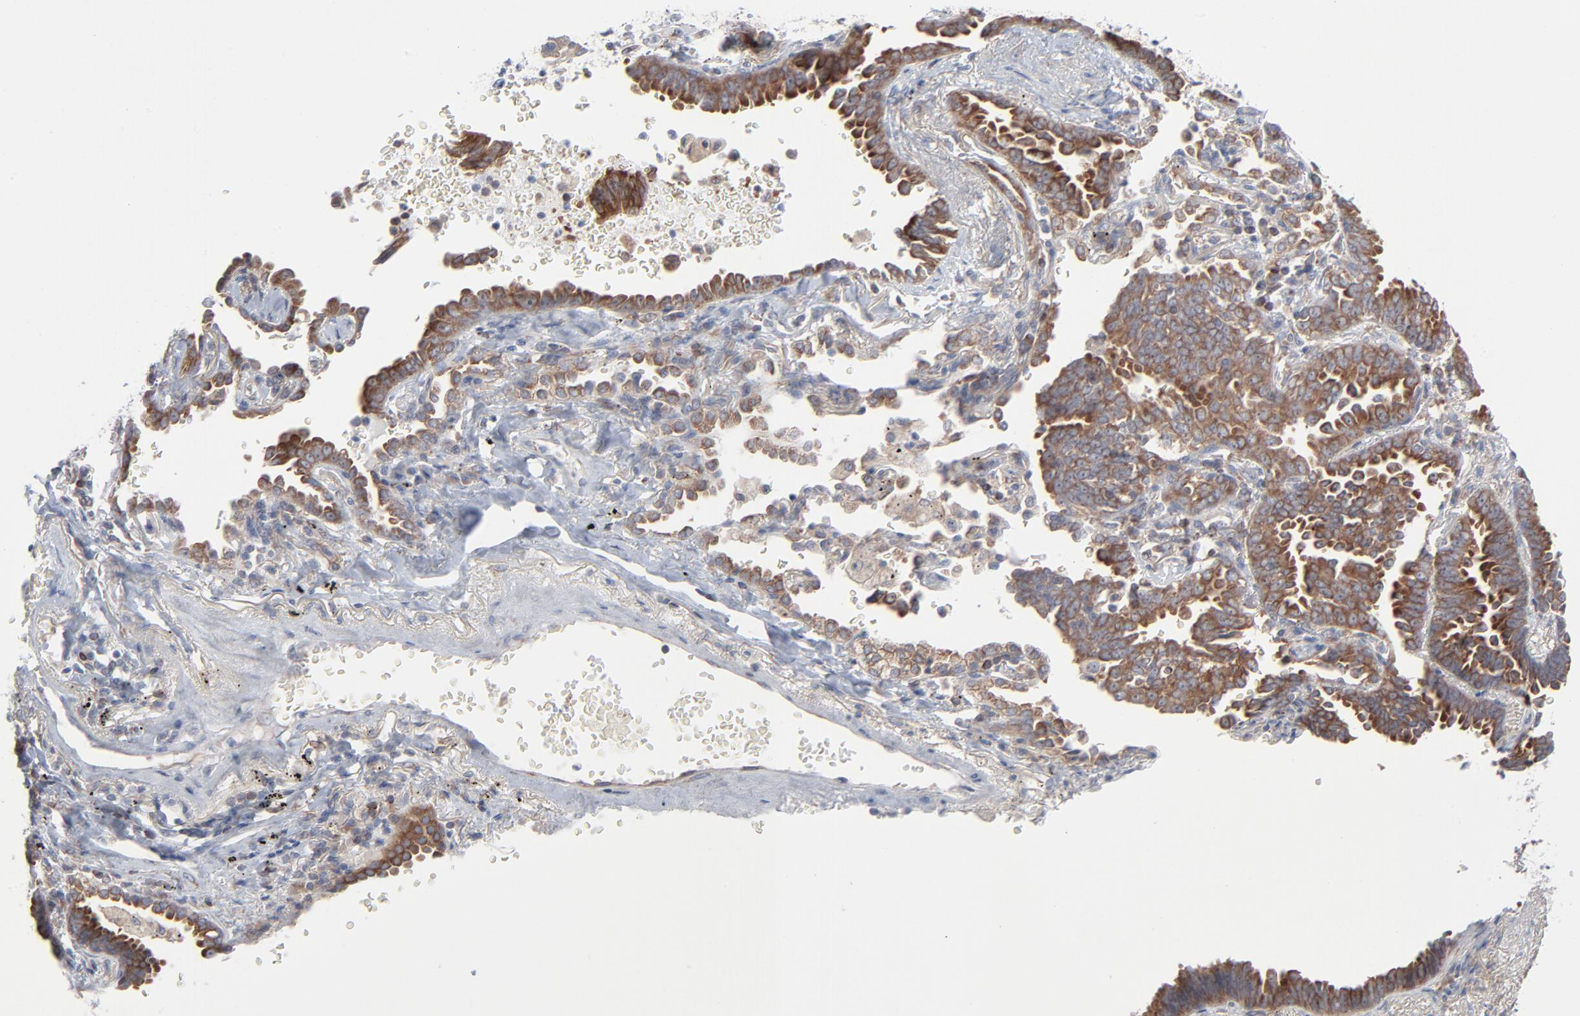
{"staining": {"intensity": "strong", "quantity": ">75%", "location": "cytoplasmic/membranous"}, "tissue": "lung cancer", "cell_type": "Tumor cells", "image_type": "cancer", "snomed": [{"axis": "morphology", "description": "Adenocarcinoma, NOS"}, {"axis": "topography", "description": "Lung"}], "caption": "DAB immunohistochemical staining of lung adenocarcinoma exhibits strong cytoplasmic/membranous protein expression in about >75% of tumor cells.", "gene": "KDSR", "patient": {"sex": "female", "age": 64}}